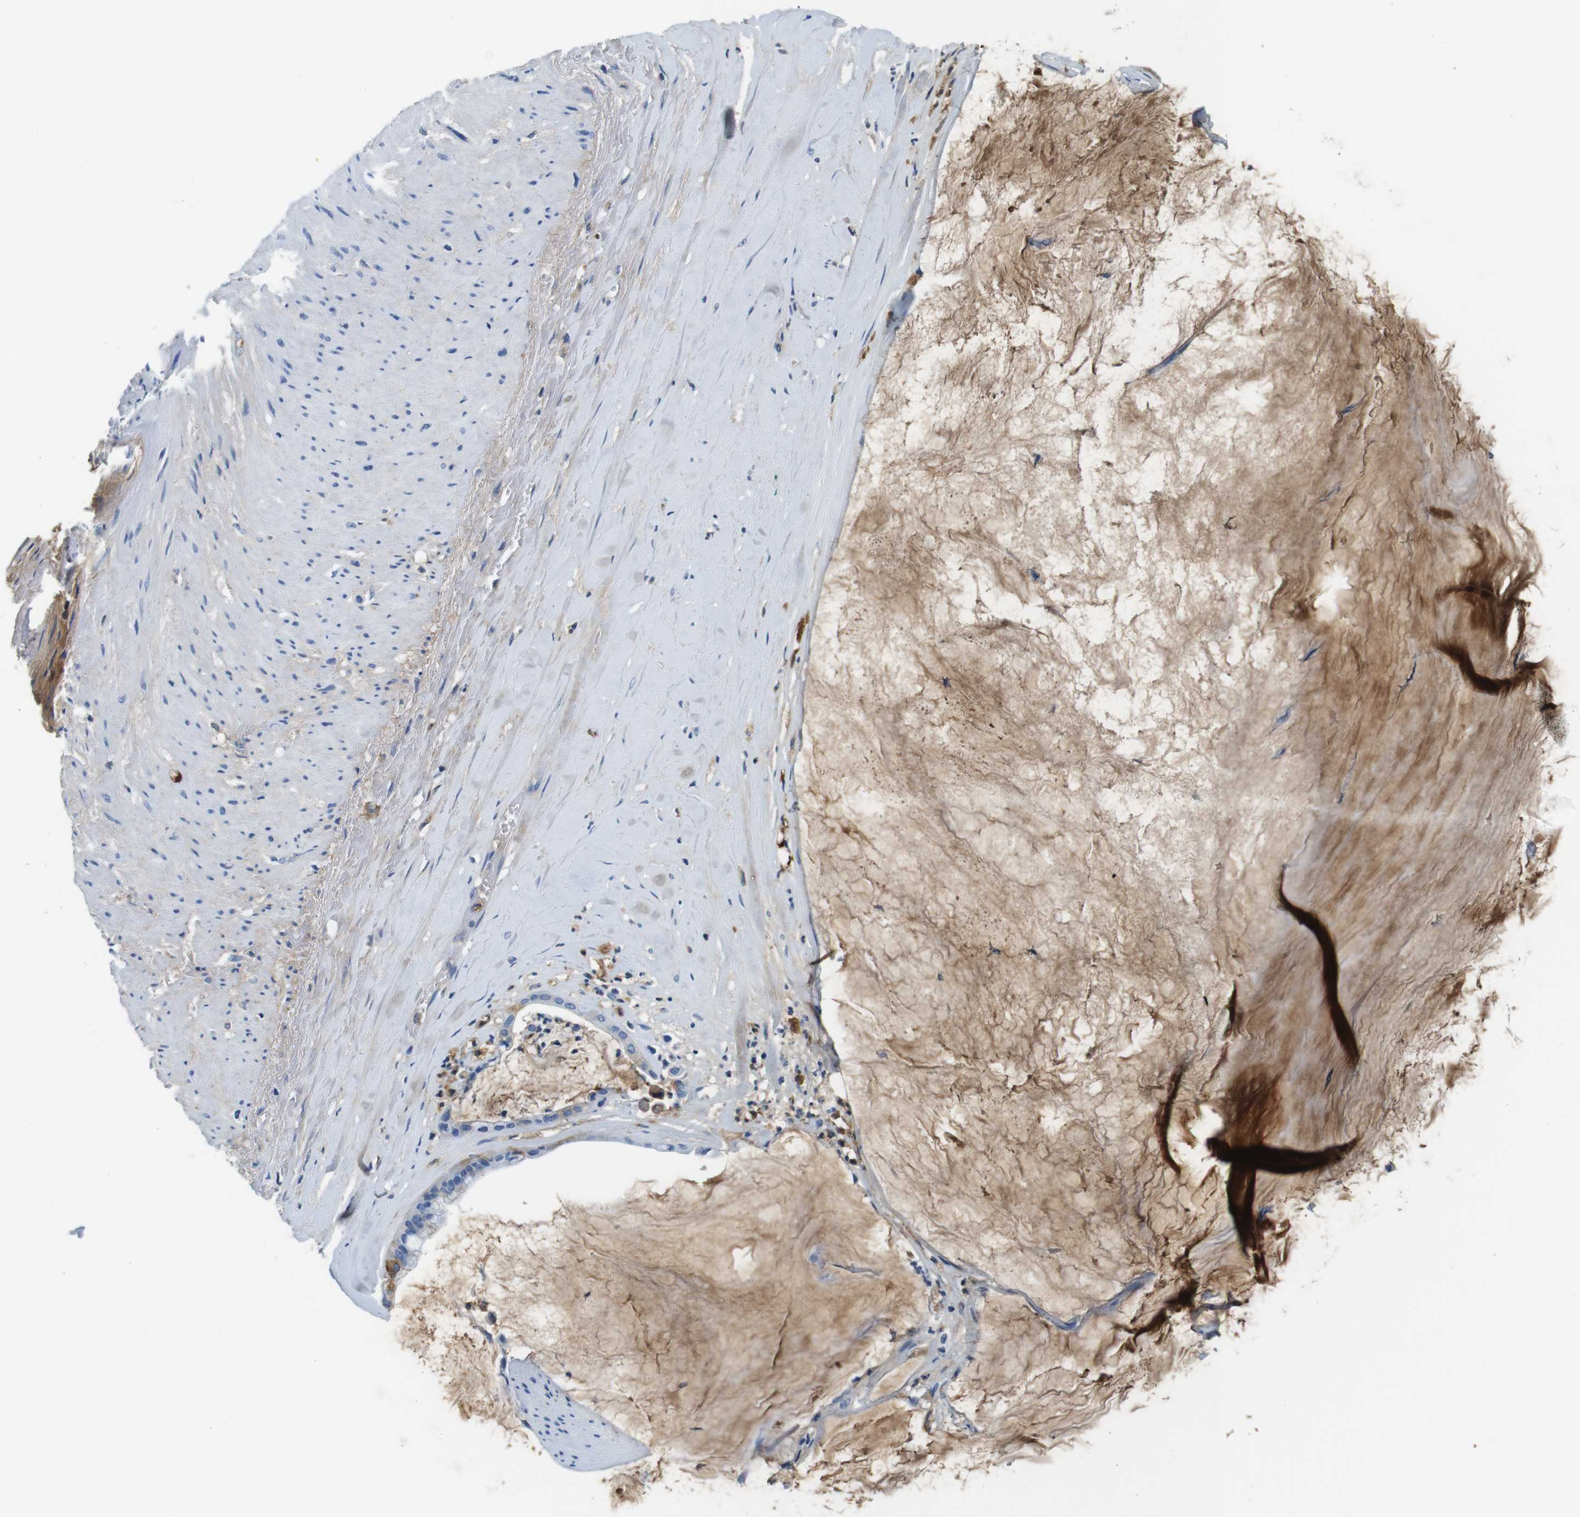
{"staining": {"intensity": "negative", "quantity": "none", "location": "none"}, "tissue": "pancreatic cancer", "cell_type": "Tumor cells", "image_type": "cancer", "snomed": [{"axis": "morphology", "description": "Adenocarcinoma, NOS"}, {"axis": "topography", "description": "Pancreas"}], "caption": "This is a micrograph of immunohistochemistry staining of pancreatic cancer (adenocarcinoma), which shows no staining in tumor cells.", "gene": "IGKC", "patient": {"sex": "male", "age": 41}}